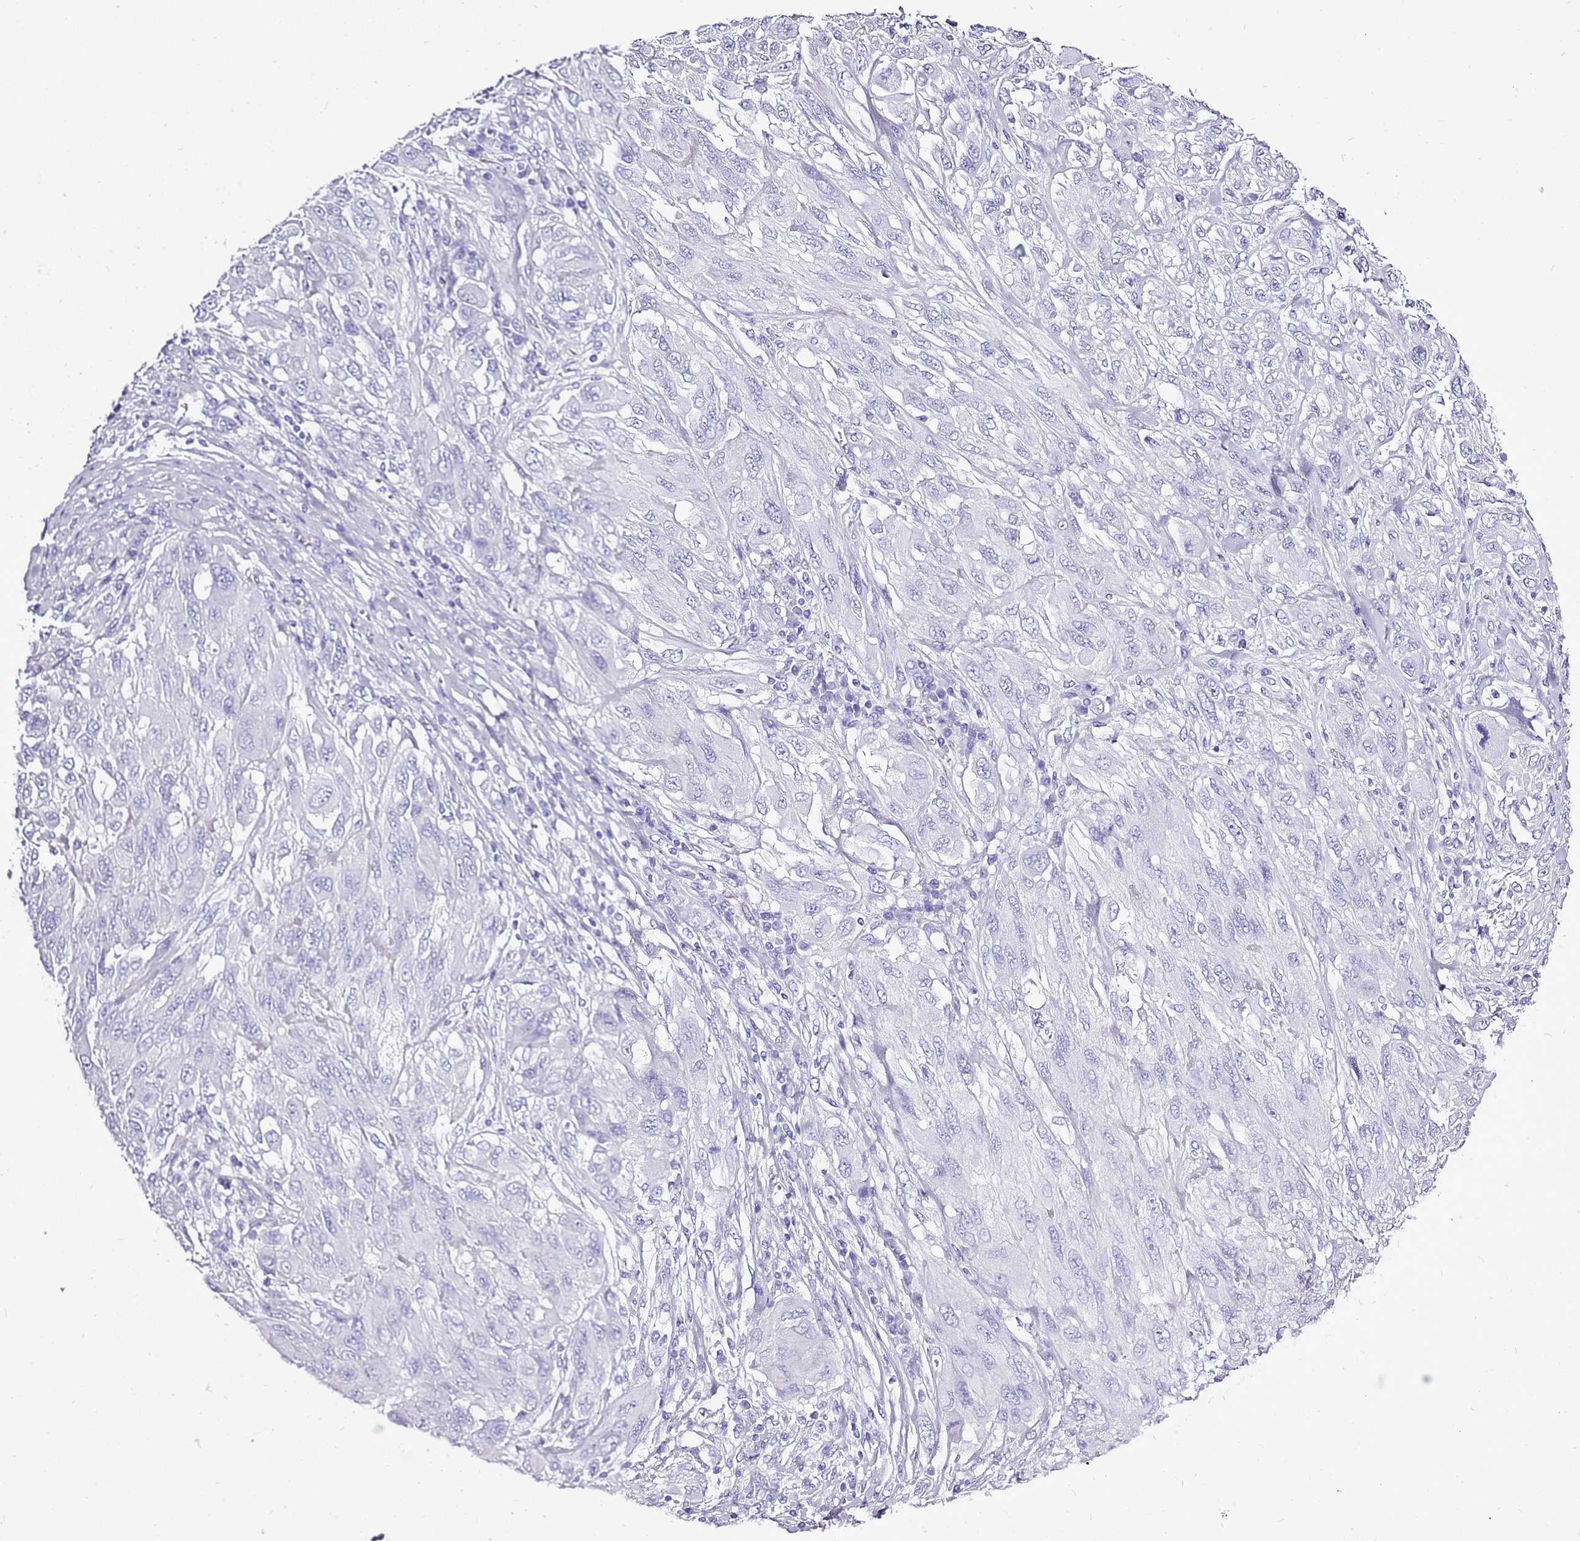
{"staining": {"intensity": "negative", "quantity": "none", "location": "none"}, "tissue": "melanoma", "cell_type": "Tumor cells", "image_type": "cancer", "snomed": [{"axis": "morphology", "description": "Malignant melanoma, NOS"}, {"axis": "topography", "description": "Skin"}], "caption": "Tumor cells show no significant positivity in melanoma.", "gene": "ACSS3", "patient": {"sex": "female", "age": 91}}